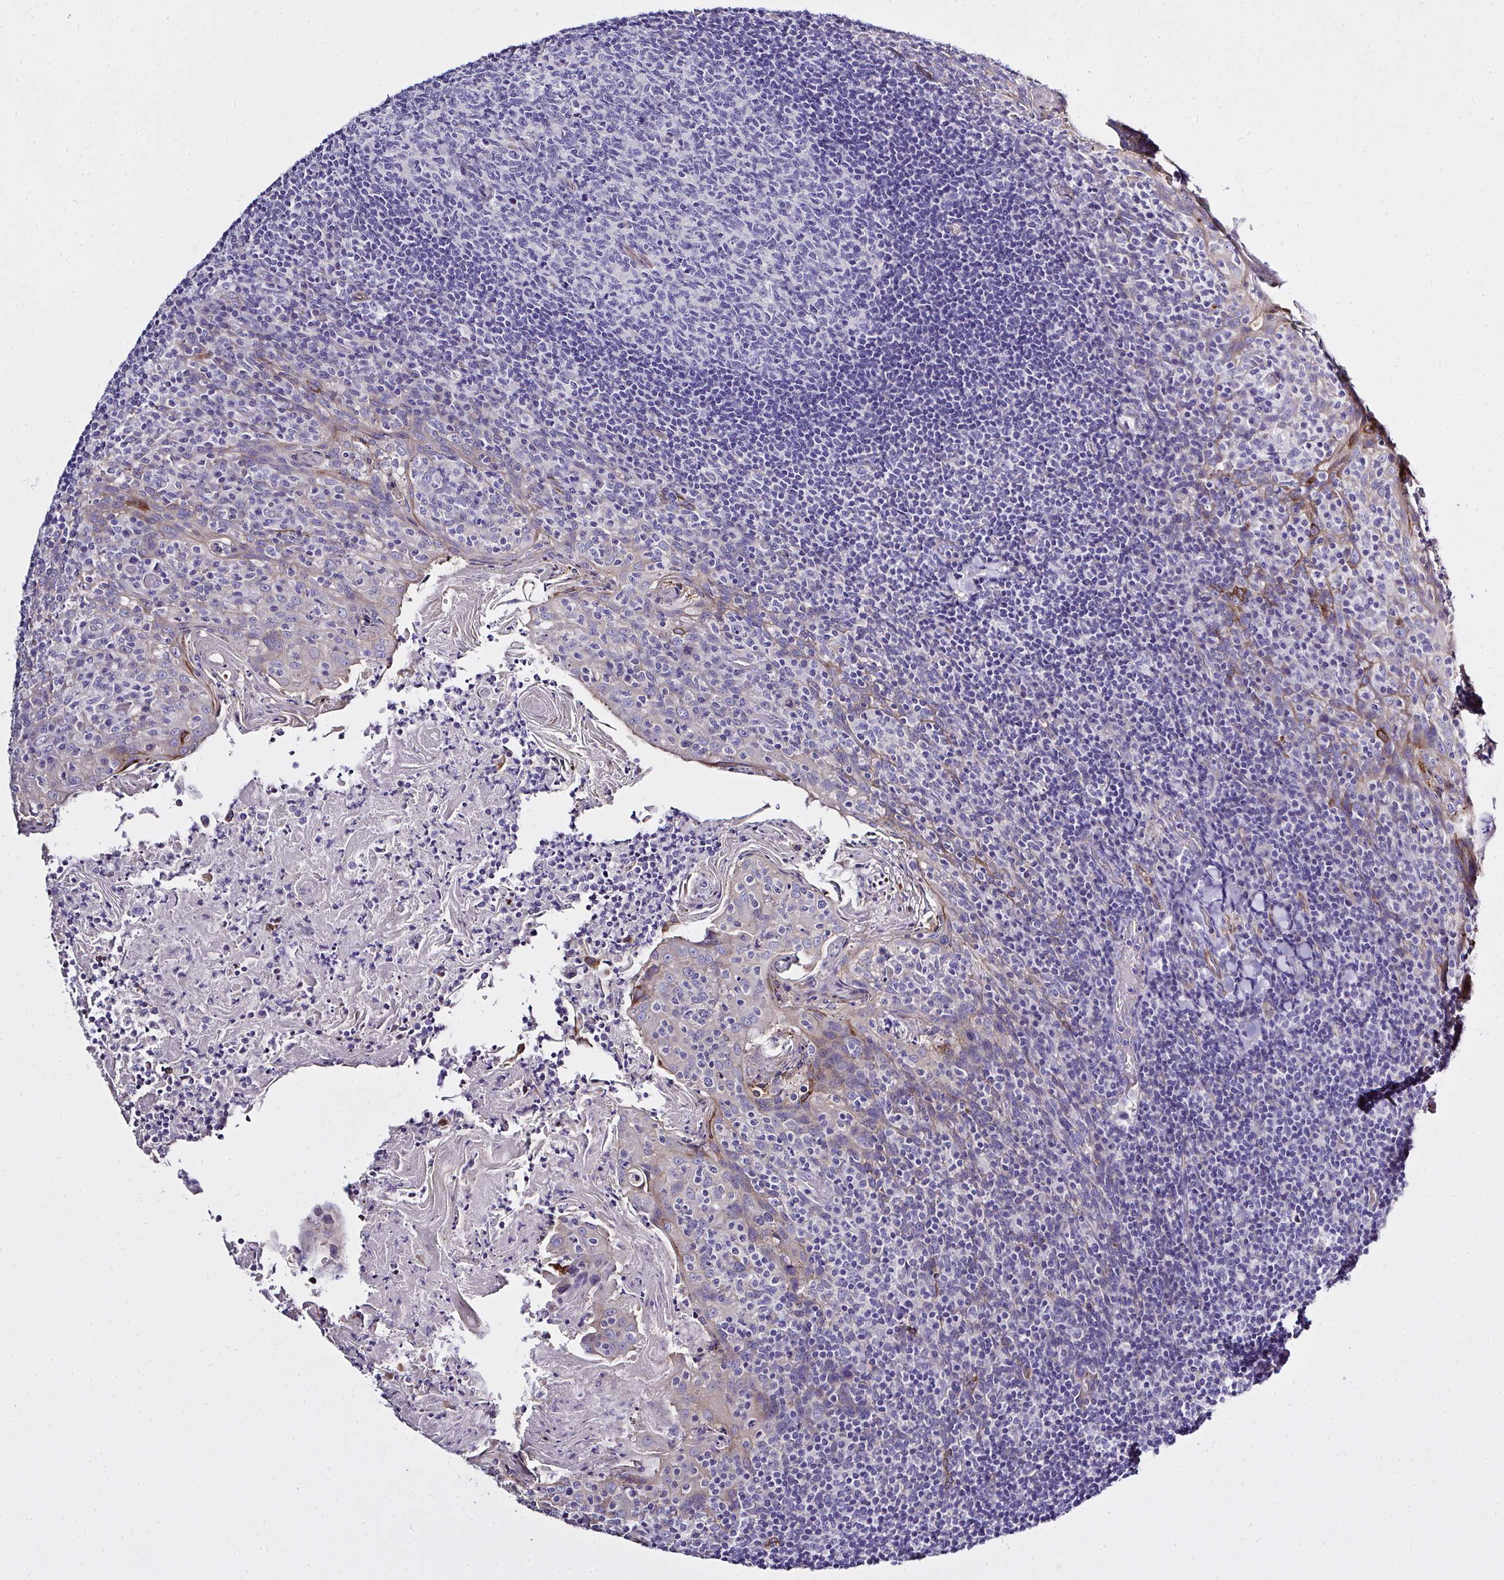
{"staining": {"intensity": "negative", "quantity": "none", "location": "none"}, "tissue": "tonsil", "cell_type": "Germinal center cells", "image_type": "normal", "snomed": [{"axis": "morphology", "description": "Normal tissue, NOS"}, {"axis": "topography", "description": "Tonsil"}], "caption": "Immunohistochemistry photomicrograph of benign tonsil stained for a protein (brown), which shows no expression in germinal center cells. (DAB (3,3'-diaminobenzidine) IHC, high magnification).", "gene": "ZNF813", "patient": {"sex": "female", "age": 10}}